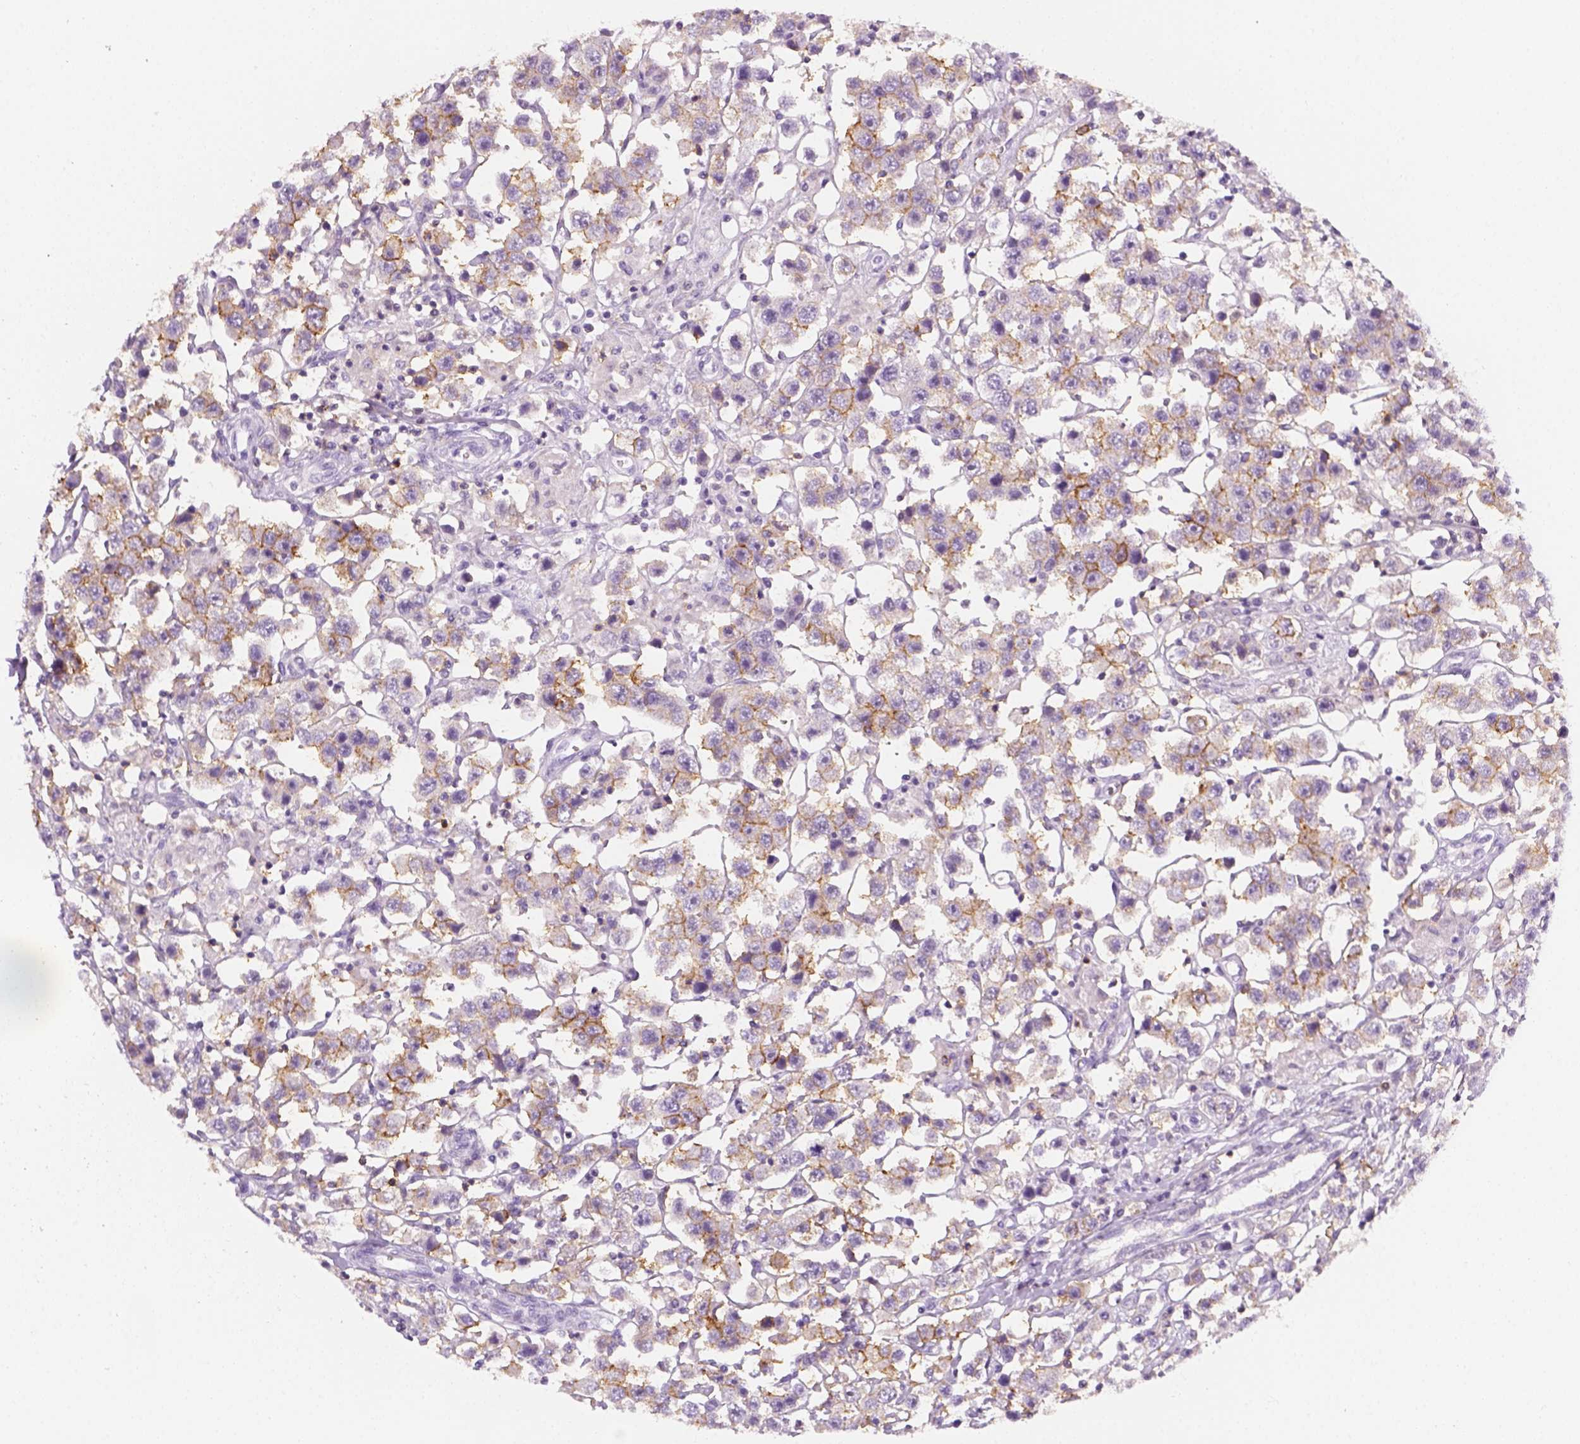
{"staining": {"intensity": "moderate", "quantity": "25%-75%", "location": "cytoplasmic/membranous"}, "tissue": "testis cancer", "cell_type": "Tumor cells", "image_type": "cancer", "snomed": [{"axis": "morphology", "description": "Seminoma, NOS"}, {"axis": "topography", "description": "Testis"}], "caption": "About 25%-75% of tumor cells in human testis cancer (seminoma) display moderate cytoplasmic/membranous protein positivity as visualized by brown immunohistochemical staining.", "gene": "AQP3", "patient": {"sex": "male", "age": 45}}